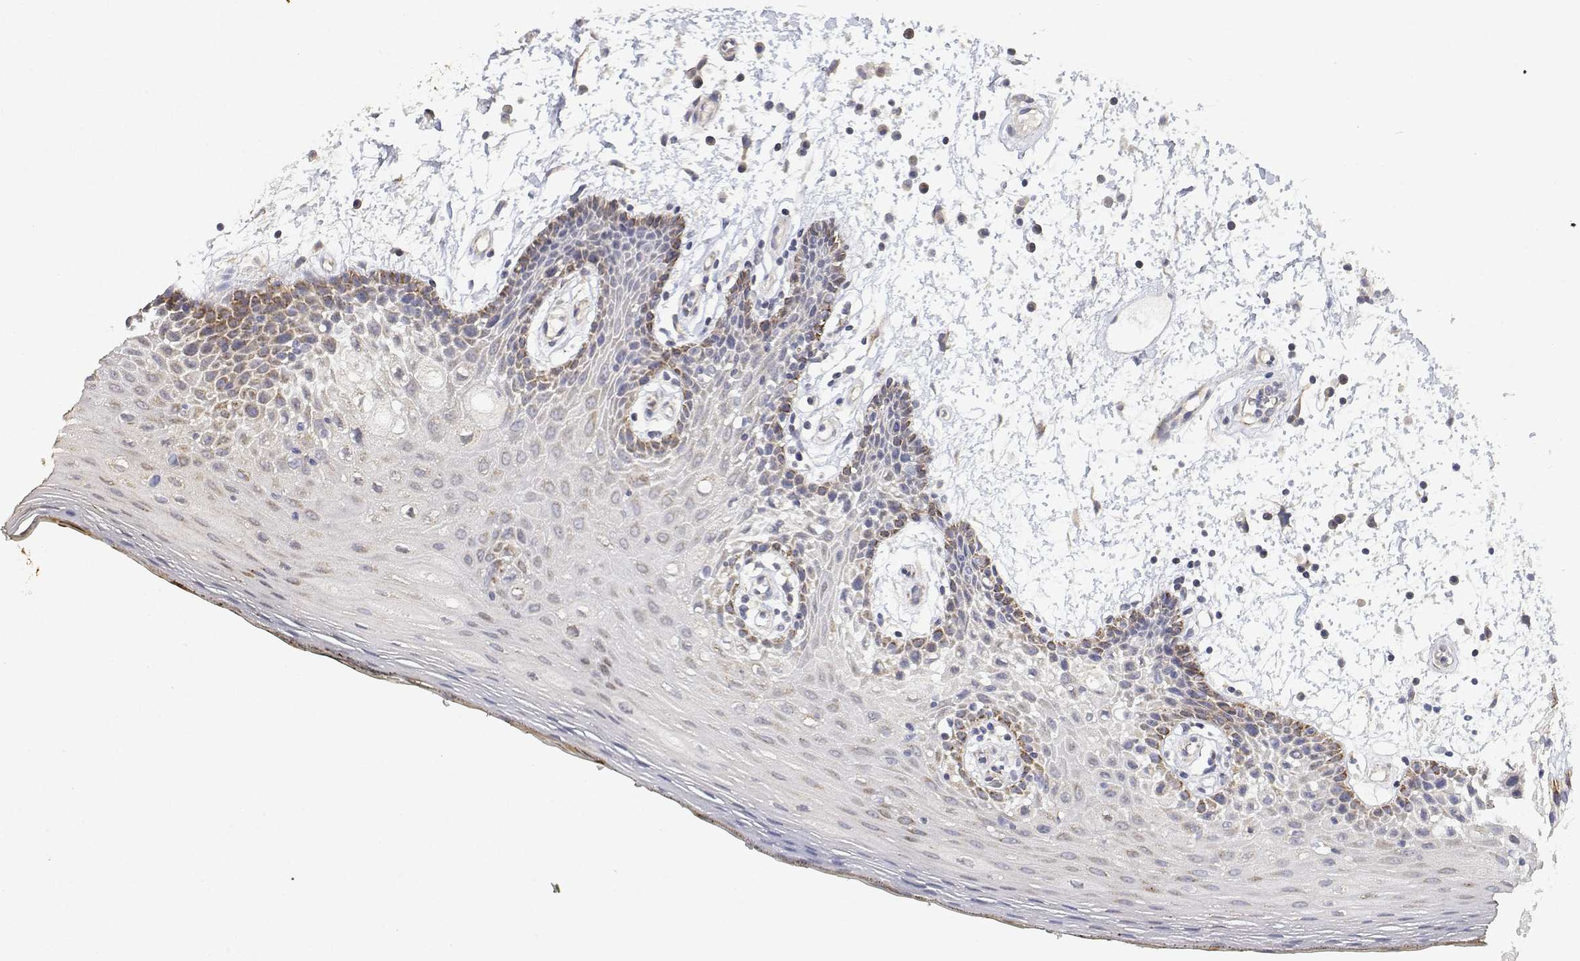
{"staining": {"intensity": "moderate", "quantity": "<25%", "location": "cytoplasmic/membranous"}, "tissue": "oral mucosa", "cell_type": "Squamous epithelial cells", "image_type": "normal", "snomed": [{"axis": "morphology", "description": "Normal tissue, NOS"}, {"axis": "morphology", "description": "Squamous cell carcinoma, NOS"}, {"axis": "topography", "description": "Oral tissue"}, {"axis": "topography", "description": "Head-Neck"}], "caption": "A brown stain highlights moderate cytoplasmic/membranous expression of a protein in squamous epithelial cells of unremarkable human oral mucosa. The protein is stained brown, and the nuclei are stained in blue (DAB (3,3'-diaminobenzidine) IHC with brightfield microscopy, high magnification).", "gene": "LONRF3", "patient": {"sex": "male", "age": 52}}